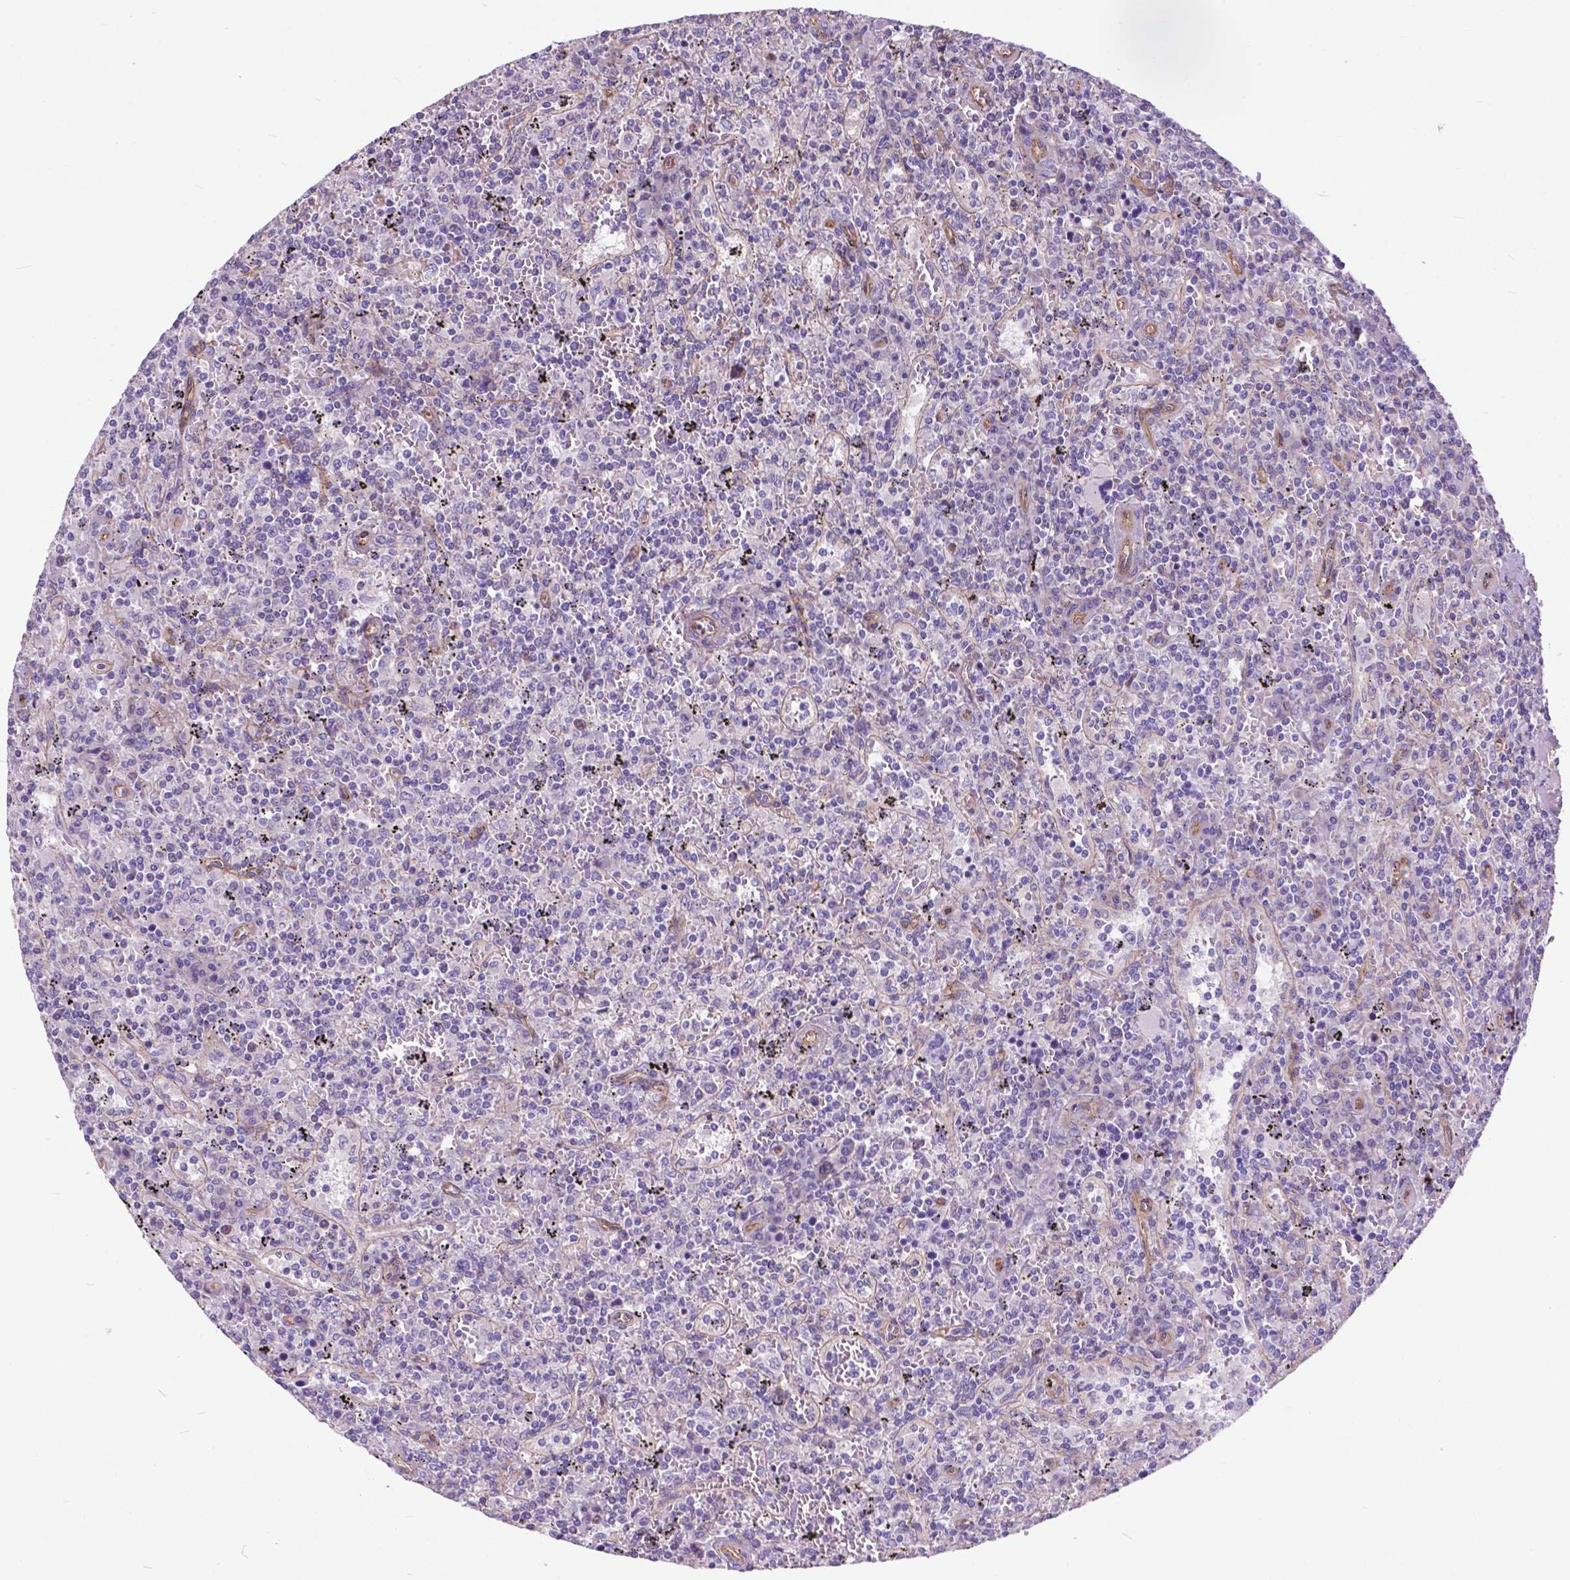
{"staining": {"intensity": "negative", "quantity": "none", "location": "none"}, "tissue": "lymphoma", "cell_type": "Tumor cells", "image_type": "cancer", "snomed": [{"axis": "morphology", "description": "Malignant lymphoma, non-Hodgkin's type, Low grade"}, {"axis": "topography", "description": "Spleen"}], "caption": "Immunohistochemistry of lymphoma shows no positivity in tumor cells.", "gene": "FLT4", "patient": {"sex": "male", "age": 62}}